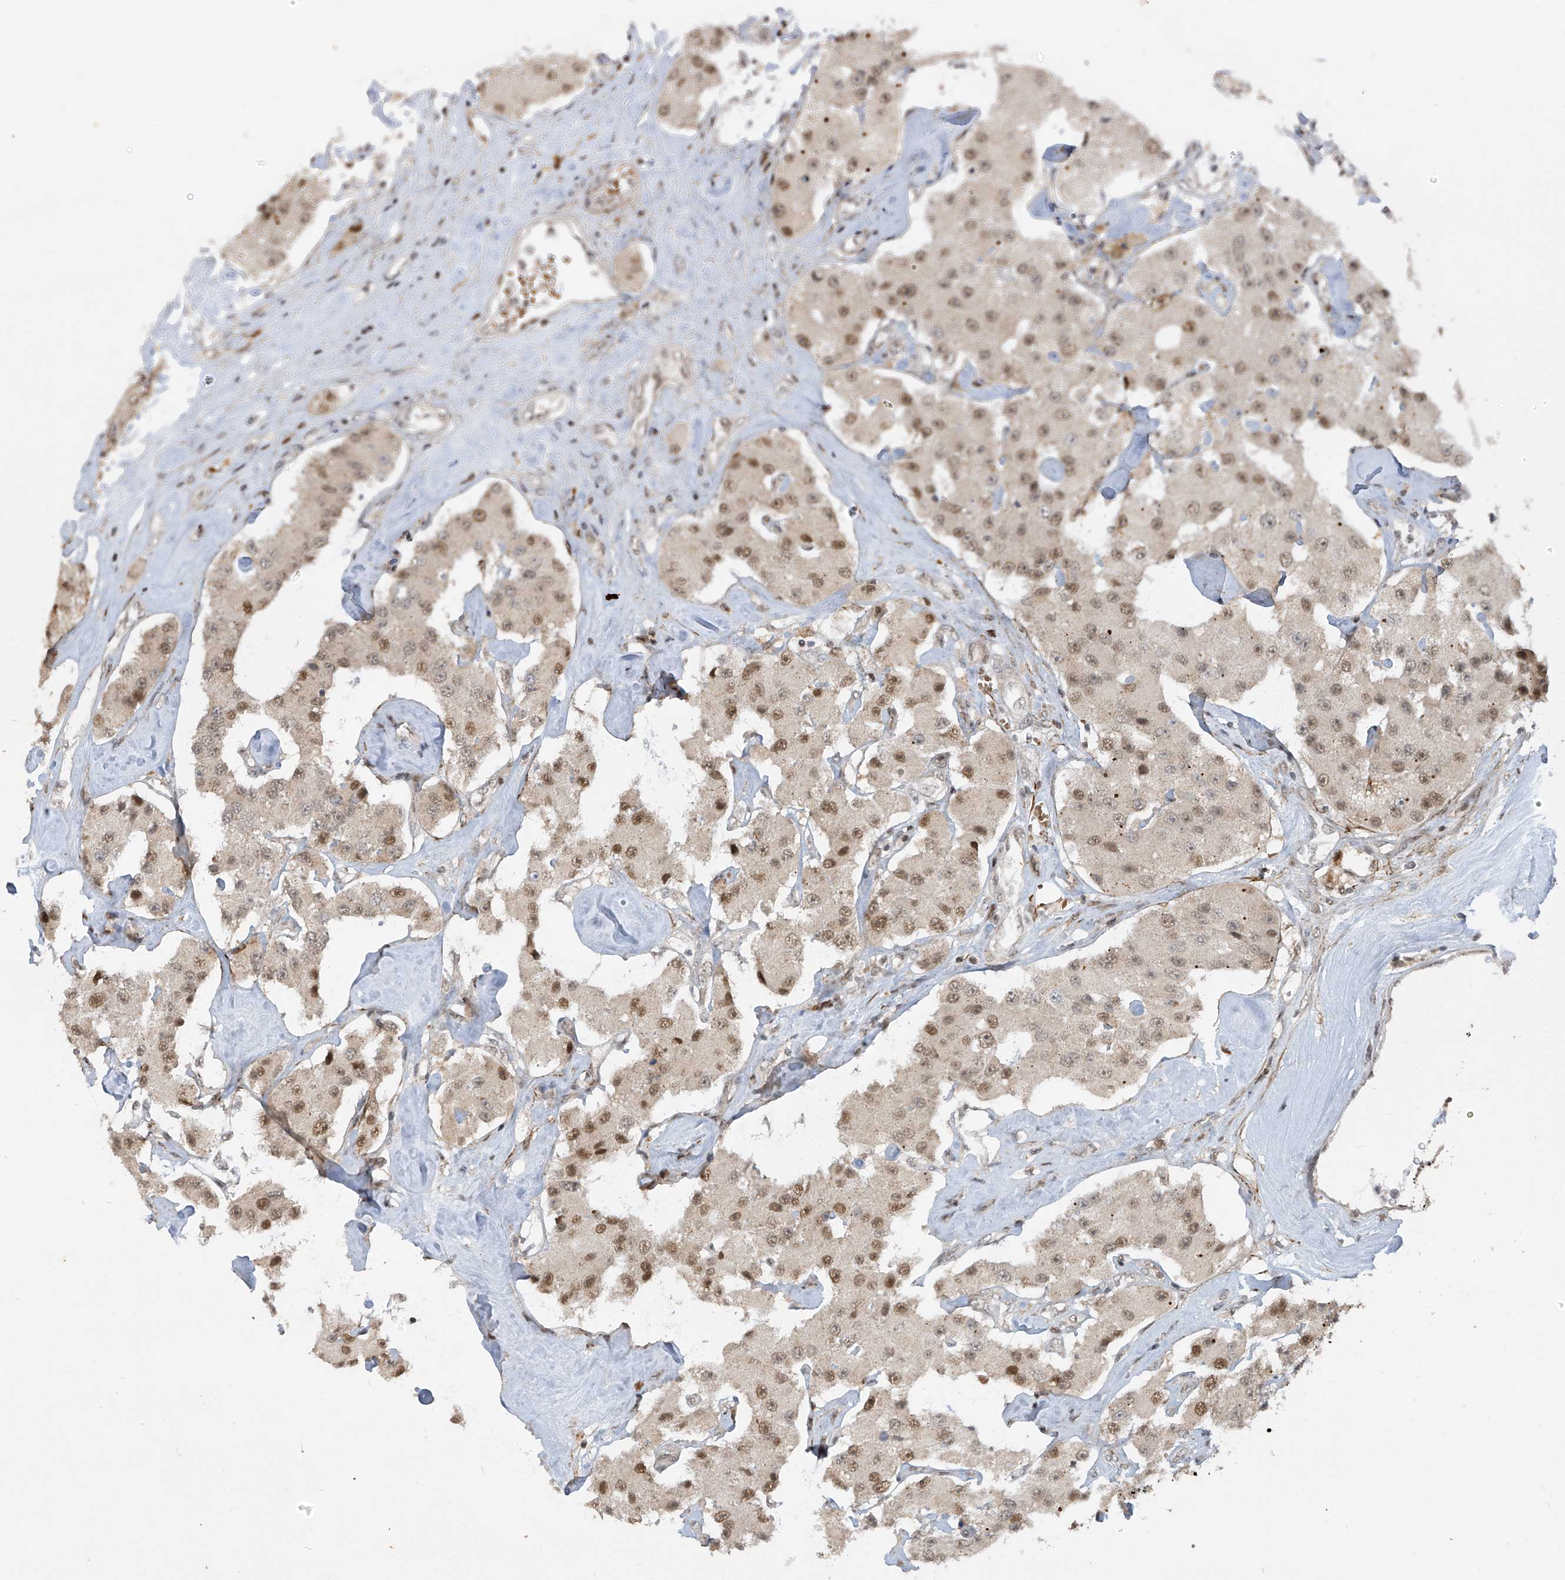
{"staining": {"intensity": "moderate", "quantity": ">75%", "location": "nuclear"}, "tissue": "carcinoid", "cell_type": "Tumor cells", "image_type": "cancer", "snomed": [{"axis": "morphology", "description": "Carcinoid, malignant, NOS"}, {"axis": "topography", "description": "Pancreas"}], "caption": "Protein expression by immunohistochemistry displays moderate nuclear staining in approximately >75% of tumor cells in carcinoid (malignant). (Stains: DAB (3,3'-diaminobenzidine) in brown, nuclei in blue, Microscopy: brightfield microscopy at high magnification).", "gene": "LAGE3", "patient": {"sex": "male", "age": 41}}